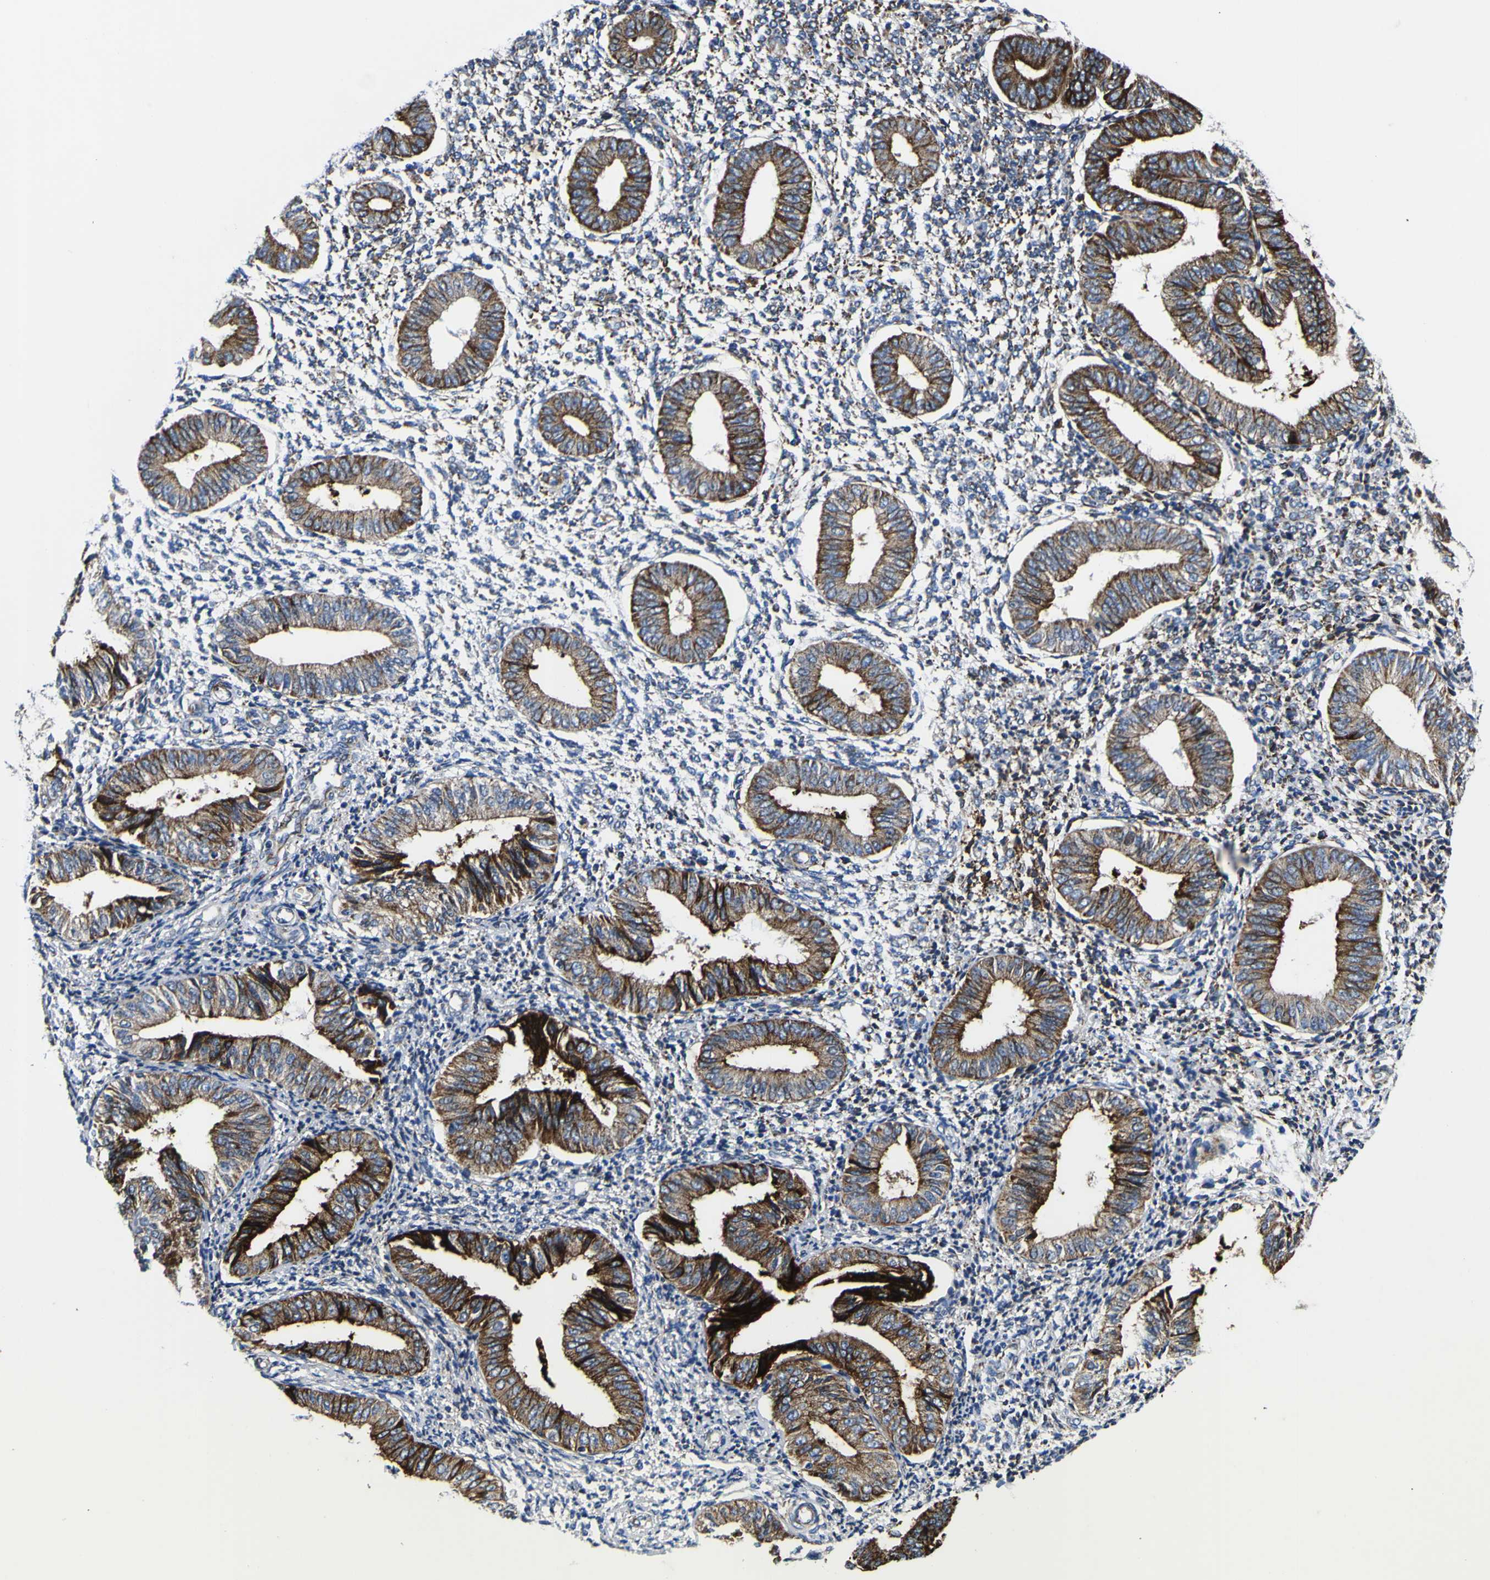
{"staining": {"intensity": "weak", "quantity": "<25%", "location": "cytoplasmic/membranous"}, "tissue": "endometrium", "cell_type": "Cells in endometrial stroma", "image_type": "normal", "snomed": [{"axis": "morphology", "description": "Normal tissue, NOS"}, {"axis": "topography", "description": "Endometrium"}], "caption": "DAB (3,3'-diaminobenzidine) immunohistochemical staining of benign human endometrium displays no significant expression in cells in endometrial stroma. Brightfield microscopy of immunohistochemistry (IHC) stained with DAB (3,3'-diaminobenzidine) (brown) and hematoxylin (blue), captured at high magnification.", "gene": "SCD", "patient": {"sex": "female", "age": 50}}